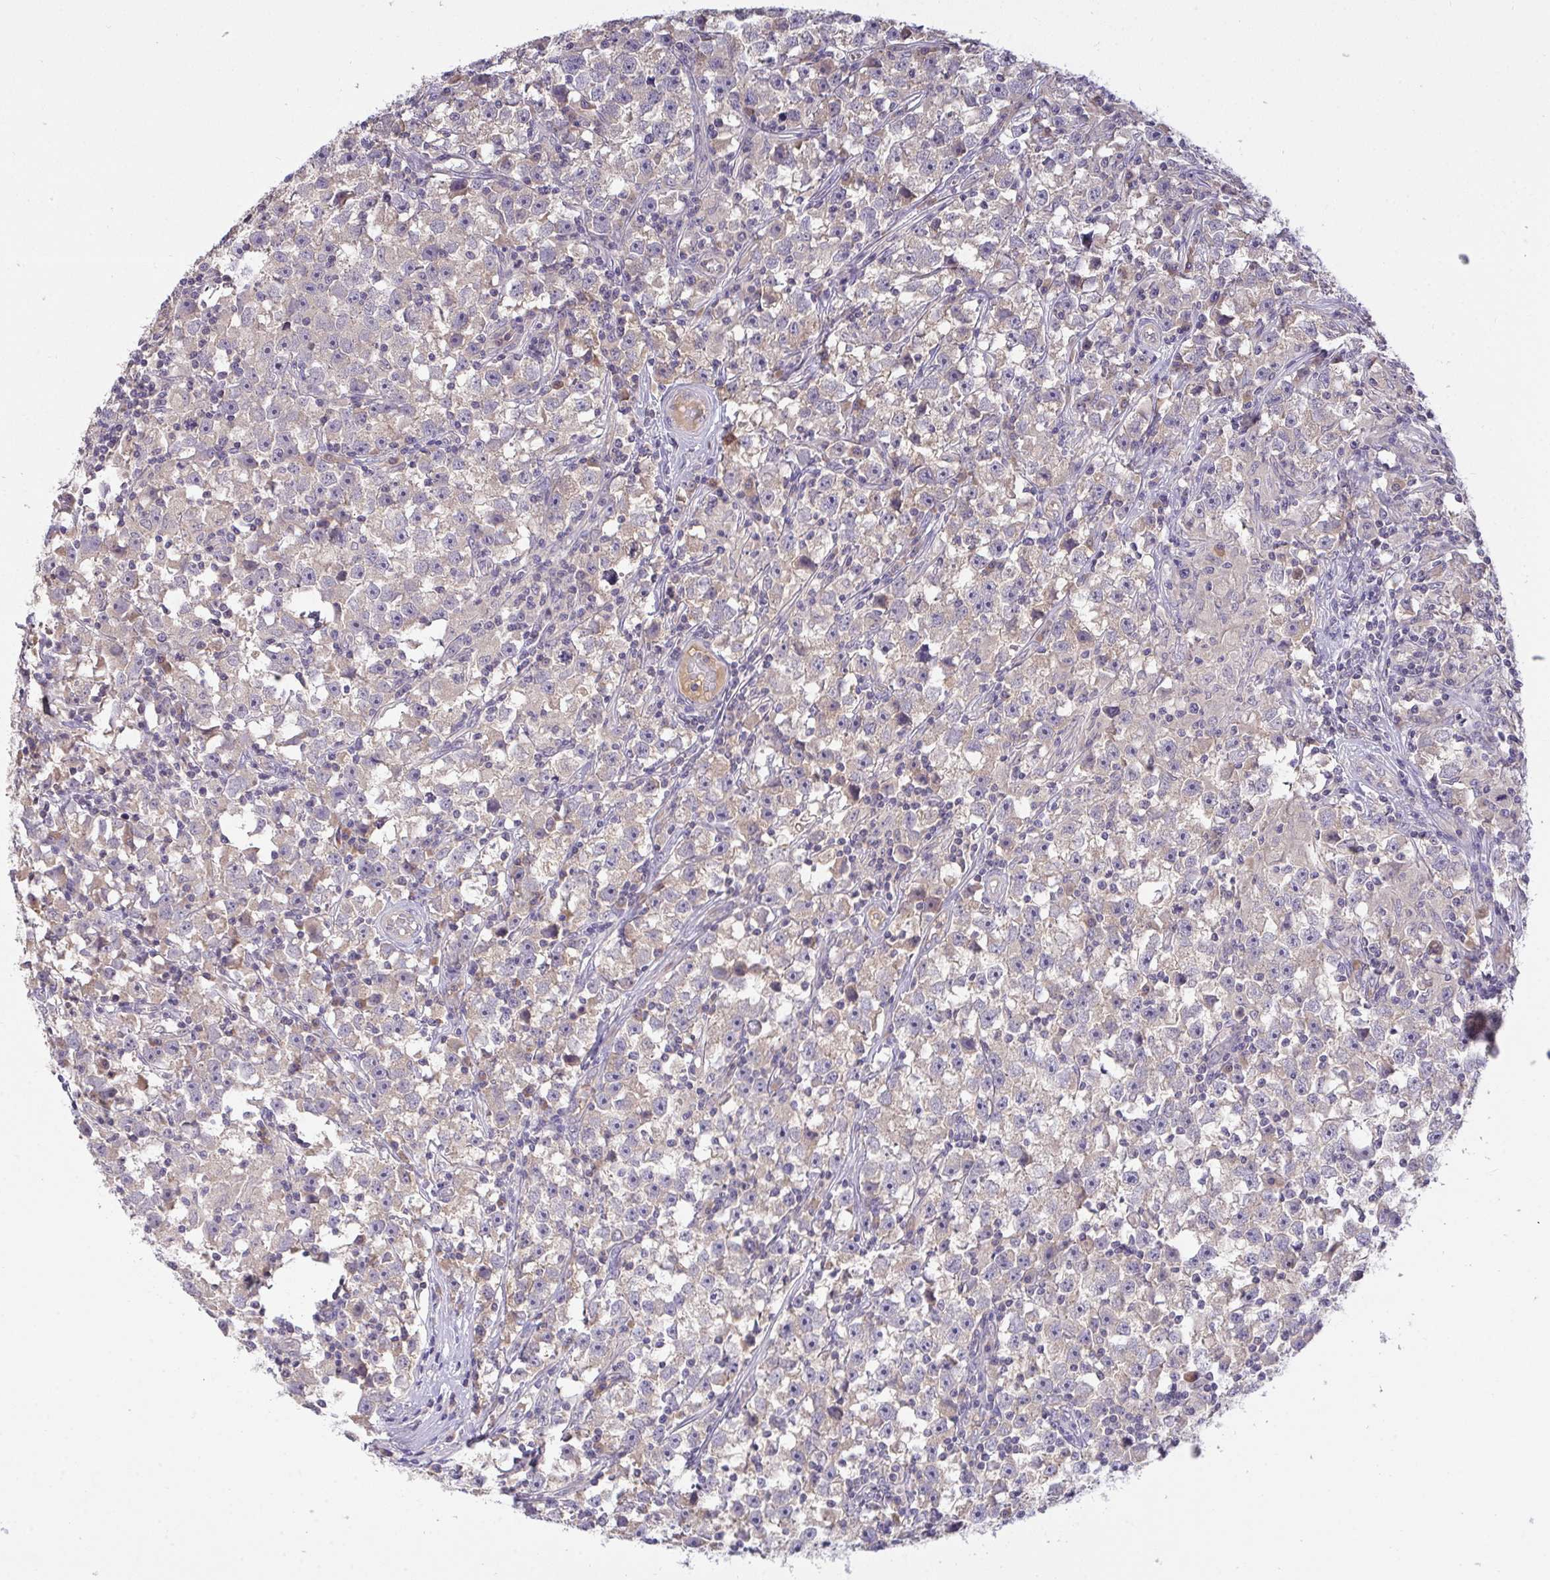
{"staining": {"intensity": "negative", "quantity": "none", "location": "none"}, "tissue": "testis cancer", "cell_type": "Tumor cells", "image_type": "cancer", "snomed": [{"axis": "morphology", "description": "Seminoma, NOS"}, {"axis": "topography", "description": "Testis"}], "caption": "Immunohistochemistry micrograph of human testis seminoma stained for a protein (brown), which exhibits no staining in tumor cells. (DAB immunohistochemistry visualized using brightfield microscopy, high magnification).", "gene": "ZNF581", "patient": {"sex": "male", "age": 33}}